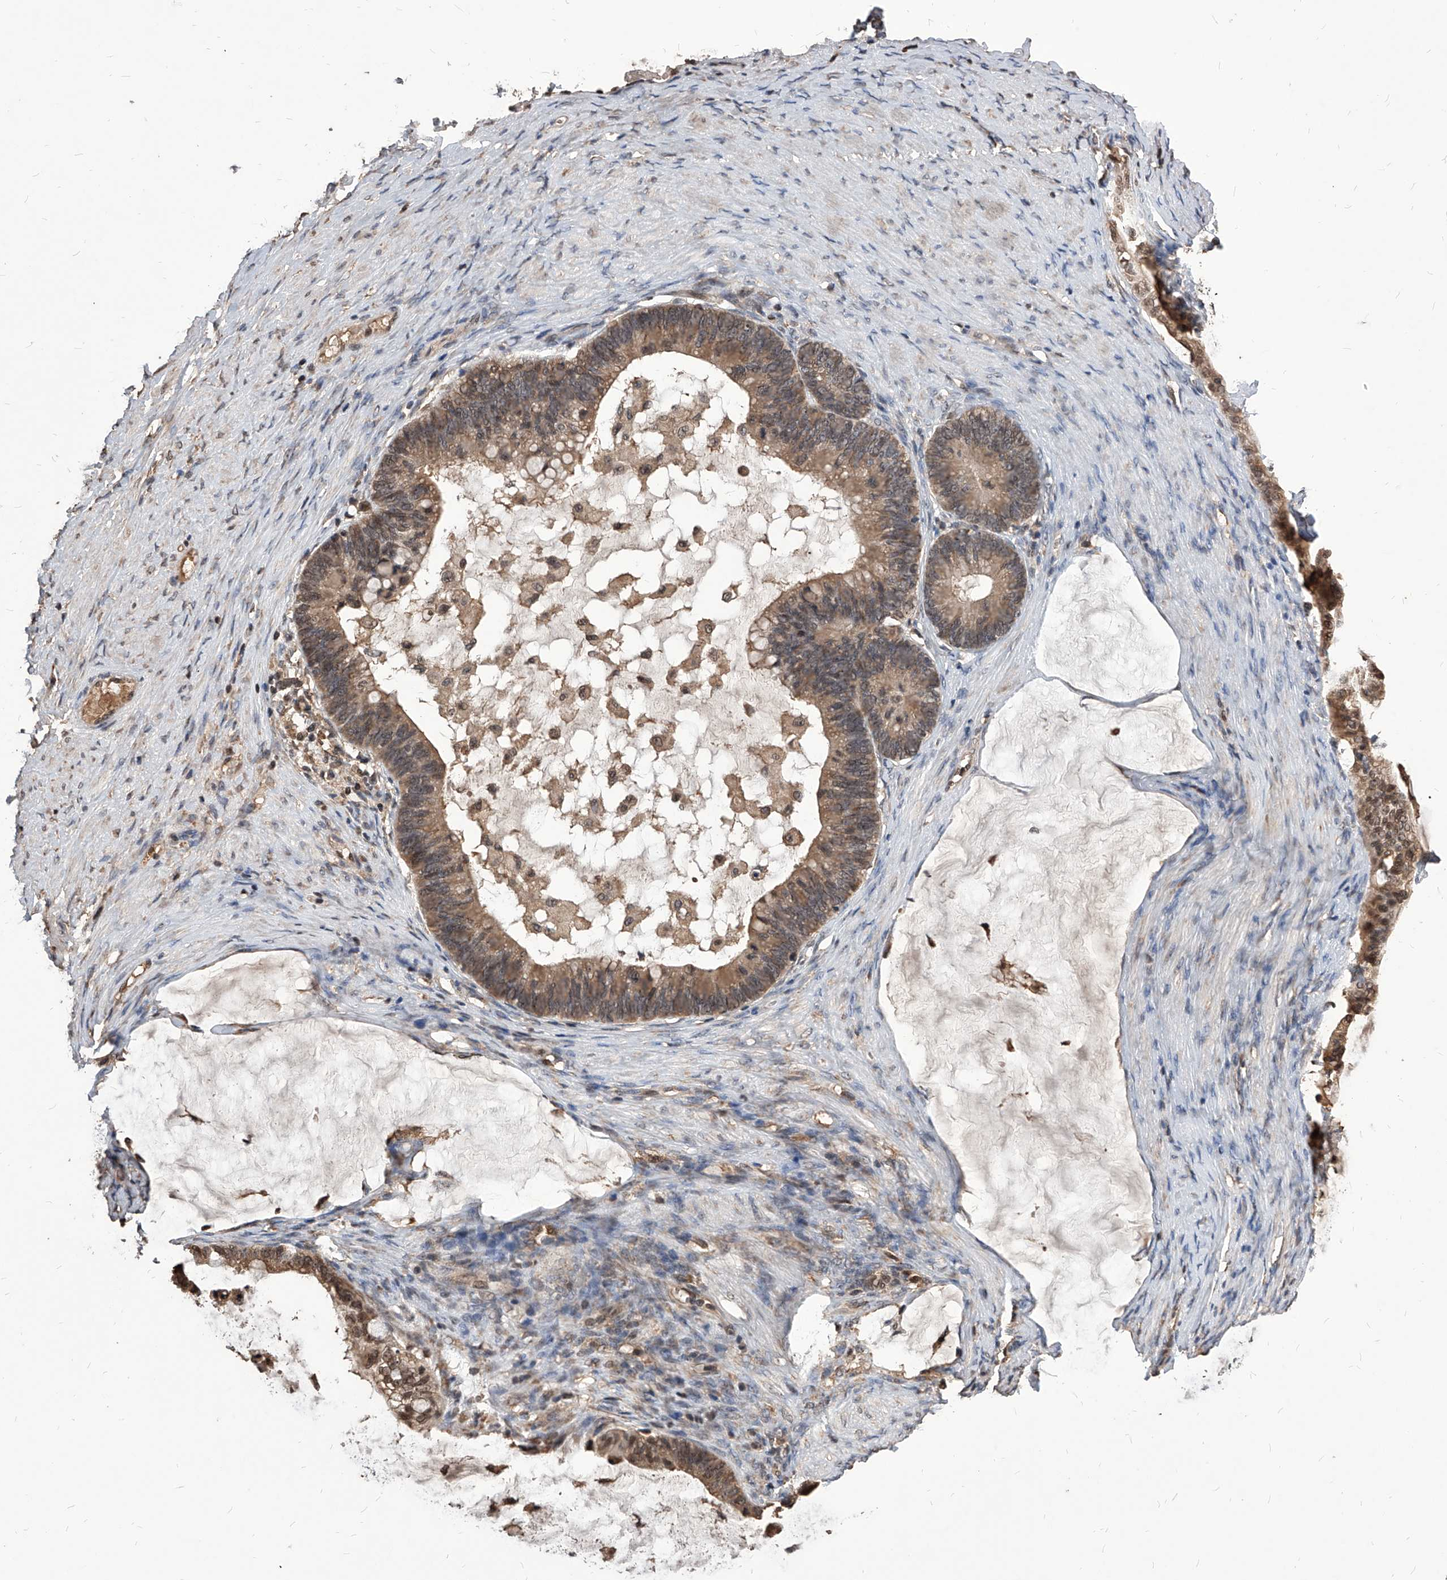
{"staining": {"intensity": "moderate", "quantity": ">75%", "location": "cytoplasmic/membranous"}, "tissue": "ovarian cancer", "cell_type": "Tumor cells", "image_type": "cancer", "snomed": [{"axis": "morphology", "description": "Cystadenocarcinoma, mucinous, NOS"}, {"axis": "topography", "description": "Ovary"}], "caption": "Mucinous cystadenocarcinoma (ovarian) stained for a protein demonstrates moderate cytoplasmic/membranous positivity in tumor cells.", "gene": "ID1", "patient": {"sex": "female", "age": 61}}